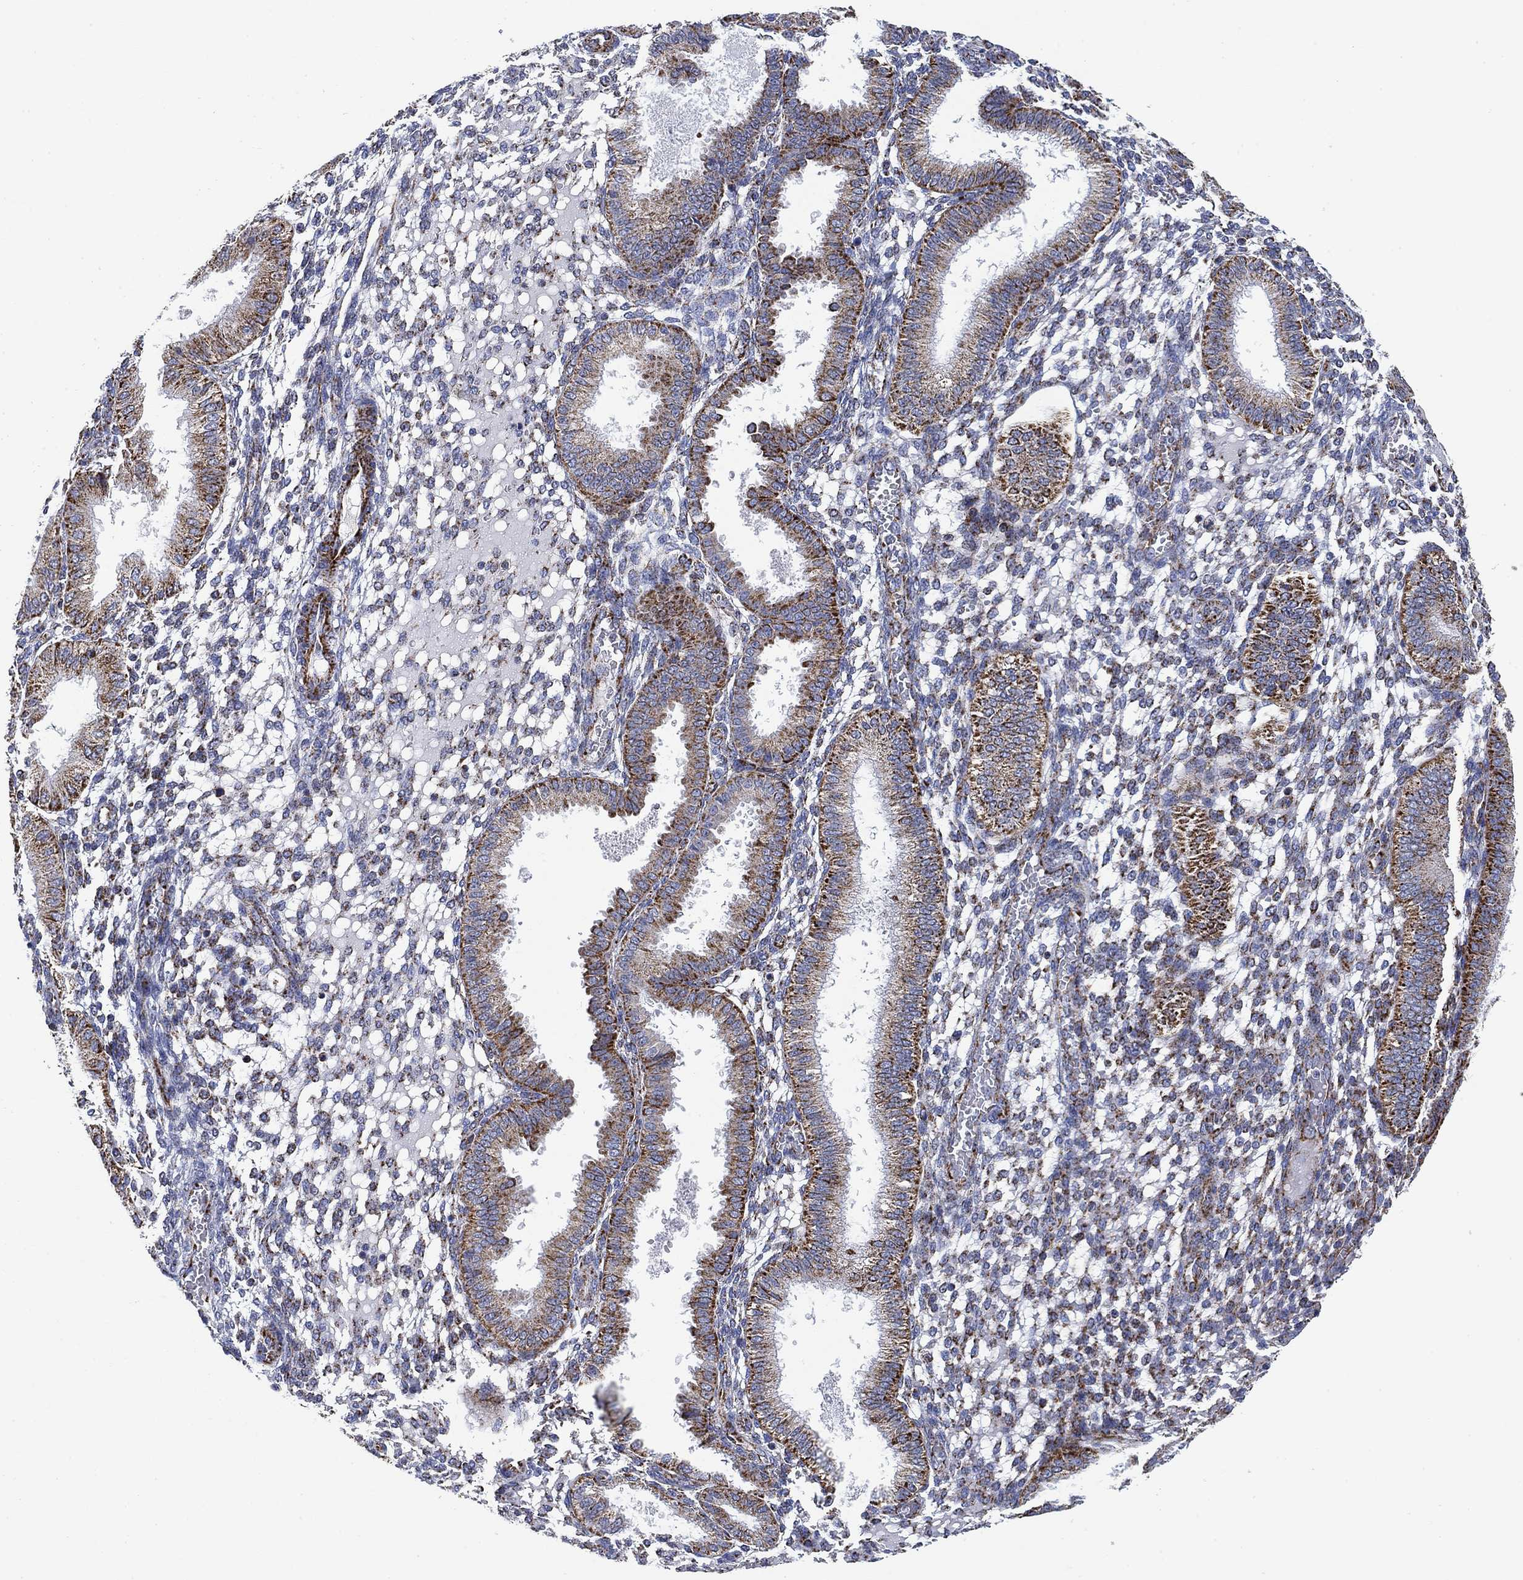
{"staining": {"intensity": "moderate", "quantity": ">75%", "location": "cytoplasmic/membranous"}, "tissue": "endometrium", "cell_type": "Cells in endometrial stroma", "image_type": "normal", "snomed": [{"axis": "morphology", "description": "Normal tissue, NOS"}, {"axis": "topography", "description": "Endometrium"}], "caption": "Benign endometrium exhibits moderate cytoplasmic/membranous positivity in approximately >75% of cells in endometrial stroma Immunohistochemistry (ihc) stains the protein in brown and the nuclei are stained blue..", "gene": "NDUFS3", "patient": {"sex": "female", "age": 43}}